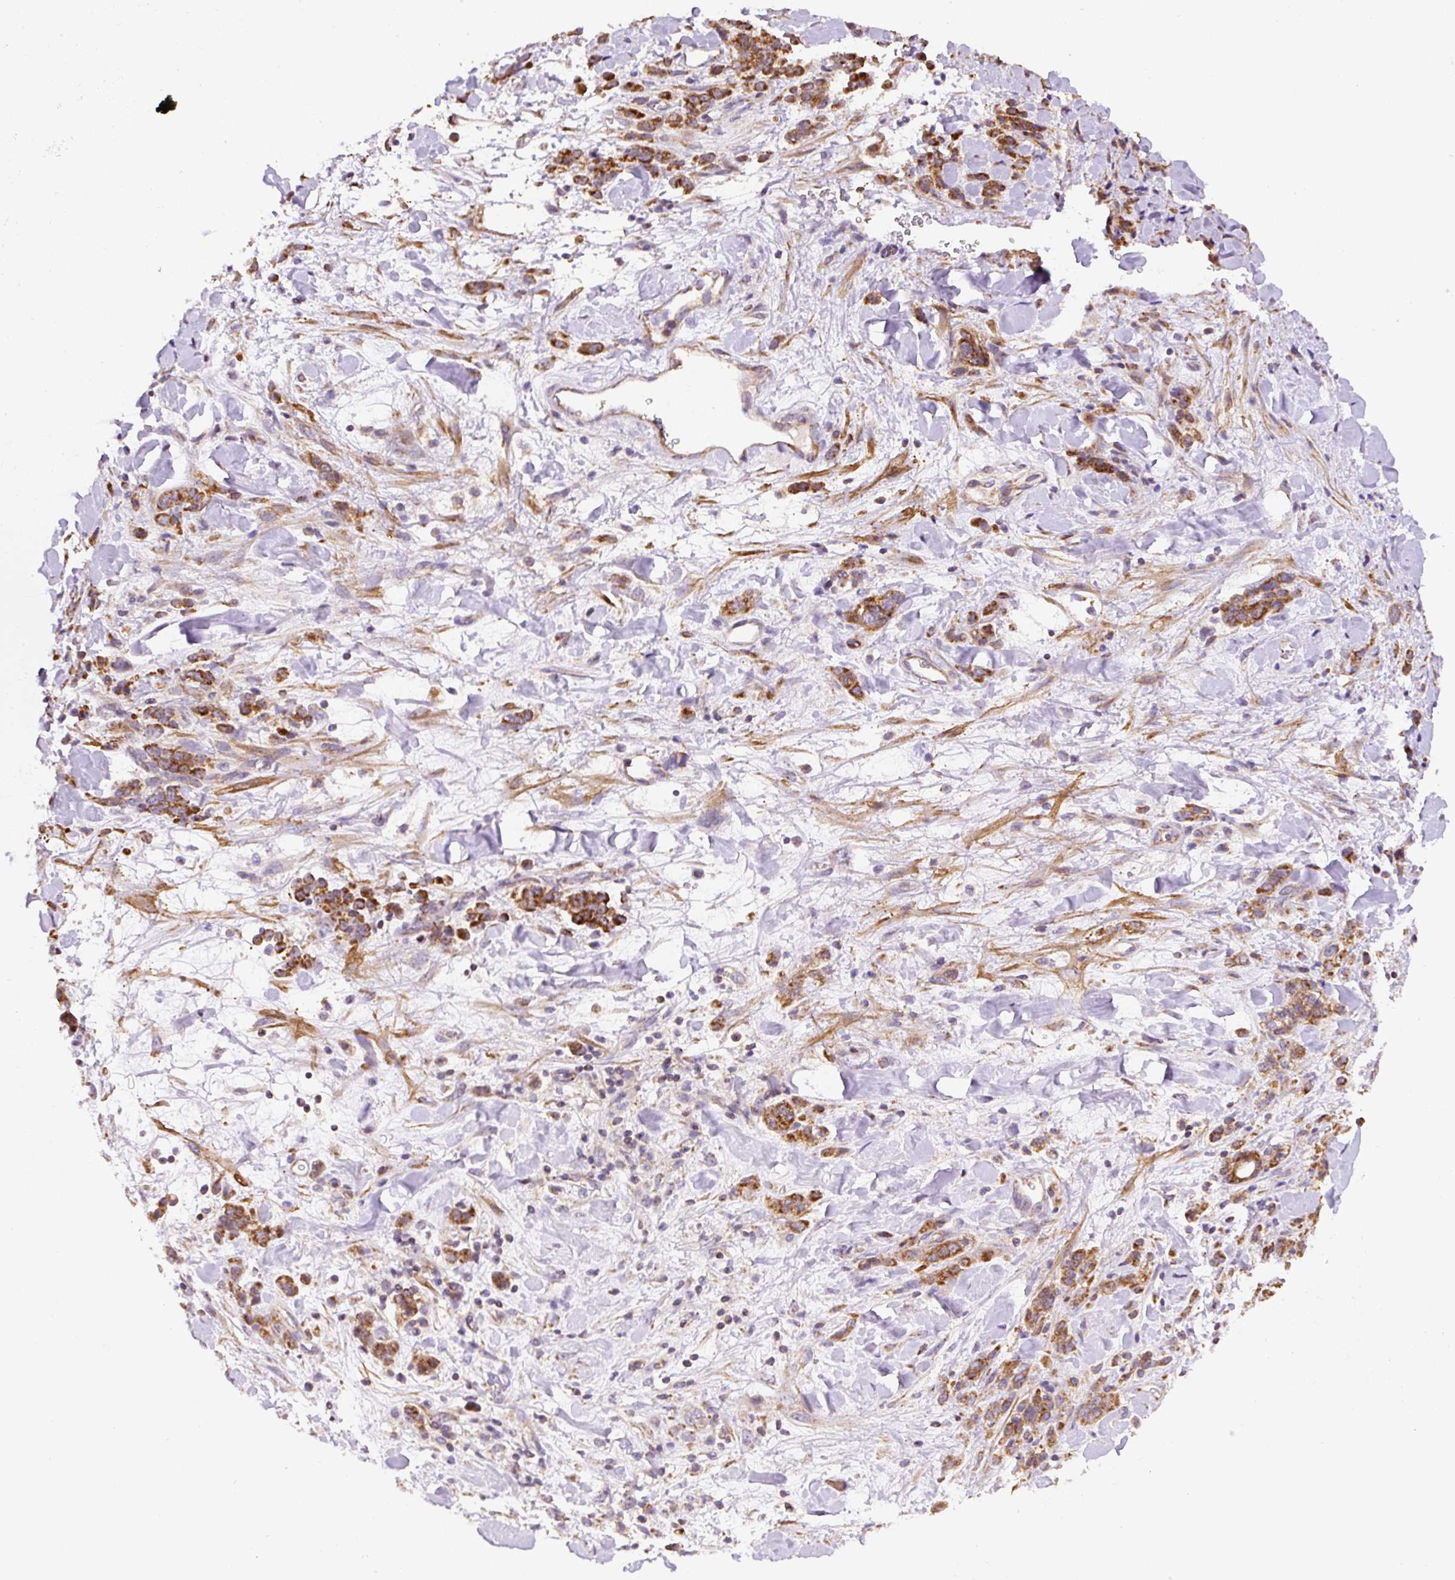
{"staining": {"intensity": "strong", "quantity": ">75%", "location": "cytoplasmic/membranous"}, "tissue": "stomach cancer", "cell_type": "Tumor cells", "image_type": "cancer", "snomed": [{"axis": "morphology", "description": "Normal tissue, NOS"}, {"axis": "morphology", "description": "Adenocarcinoma, NOS"}, {"axis": "topography", "description": "Stomach"}], "caption": "Stomach adenocarcinoma was stained to show a protein in brown. There is high levels of strong cytoplasmic/membranous expression in approximately >75% of tumor cells.", "gene": "NDUFAF2", "patient": {"sex": "male", "age": 82}}